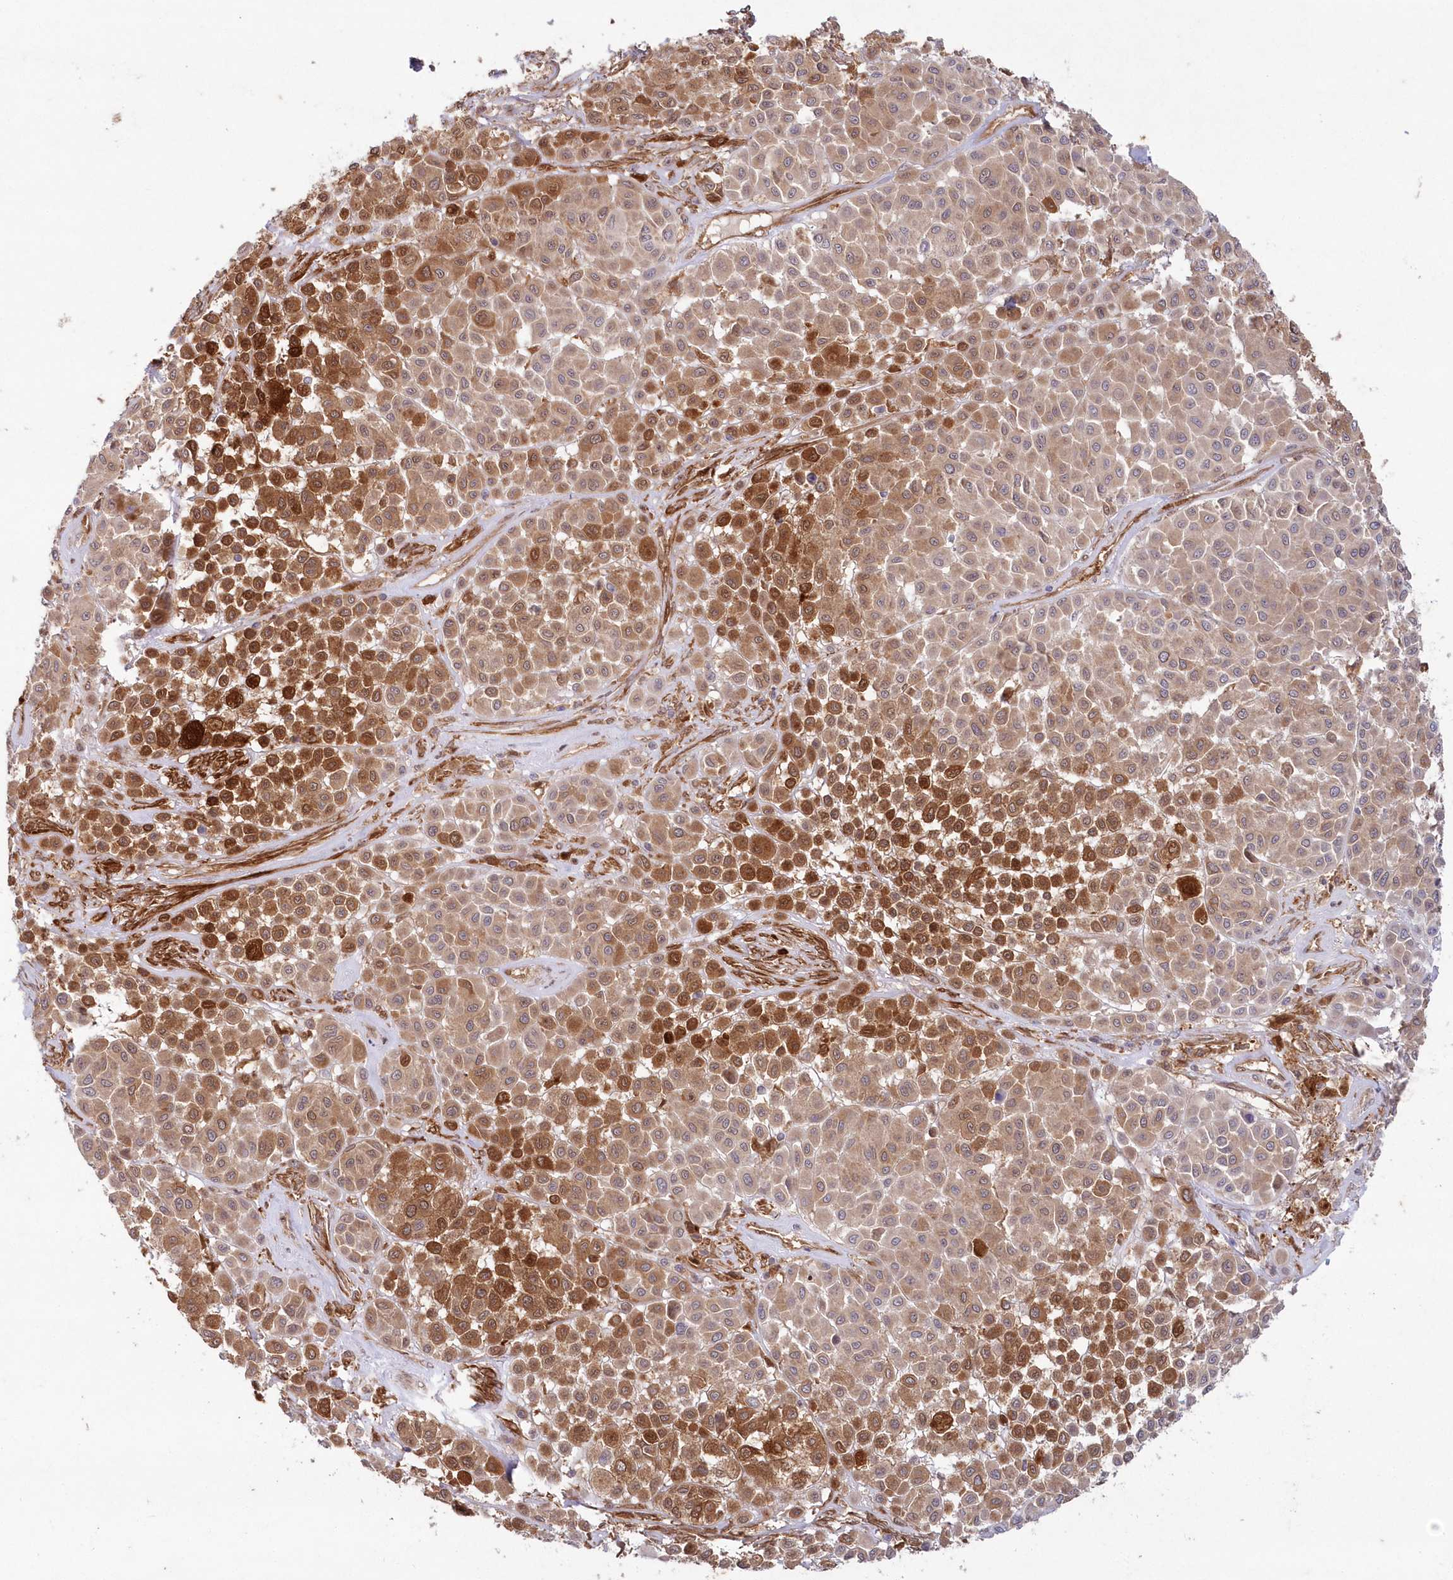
{"staining": {"intensity": "strong", "quantity": "25%-75%", "location": "cytoplasmic/membranous,nuclear"}, "tissue": "melanoma", "cell_type": "Tumor cells", "image_type": "cancer", "snomed": [{"axis": "morphology", "description": "Malignant melanoma, Metastatic site"}, {"axis": "topography", "description": "Soft tissue"}], "caption": "Melanoma tissue shows strong cytoplasmic/membranous and nuclear expression in approximately 25%-75% of tumor cells, visualized by immunohistochemistry. Immunohistochemistry (ihc) stains the protein of interest in brown and the nuclei are stained blue.", "gene": "GBE1", "patient": {"sex": "male", "age": 41}}